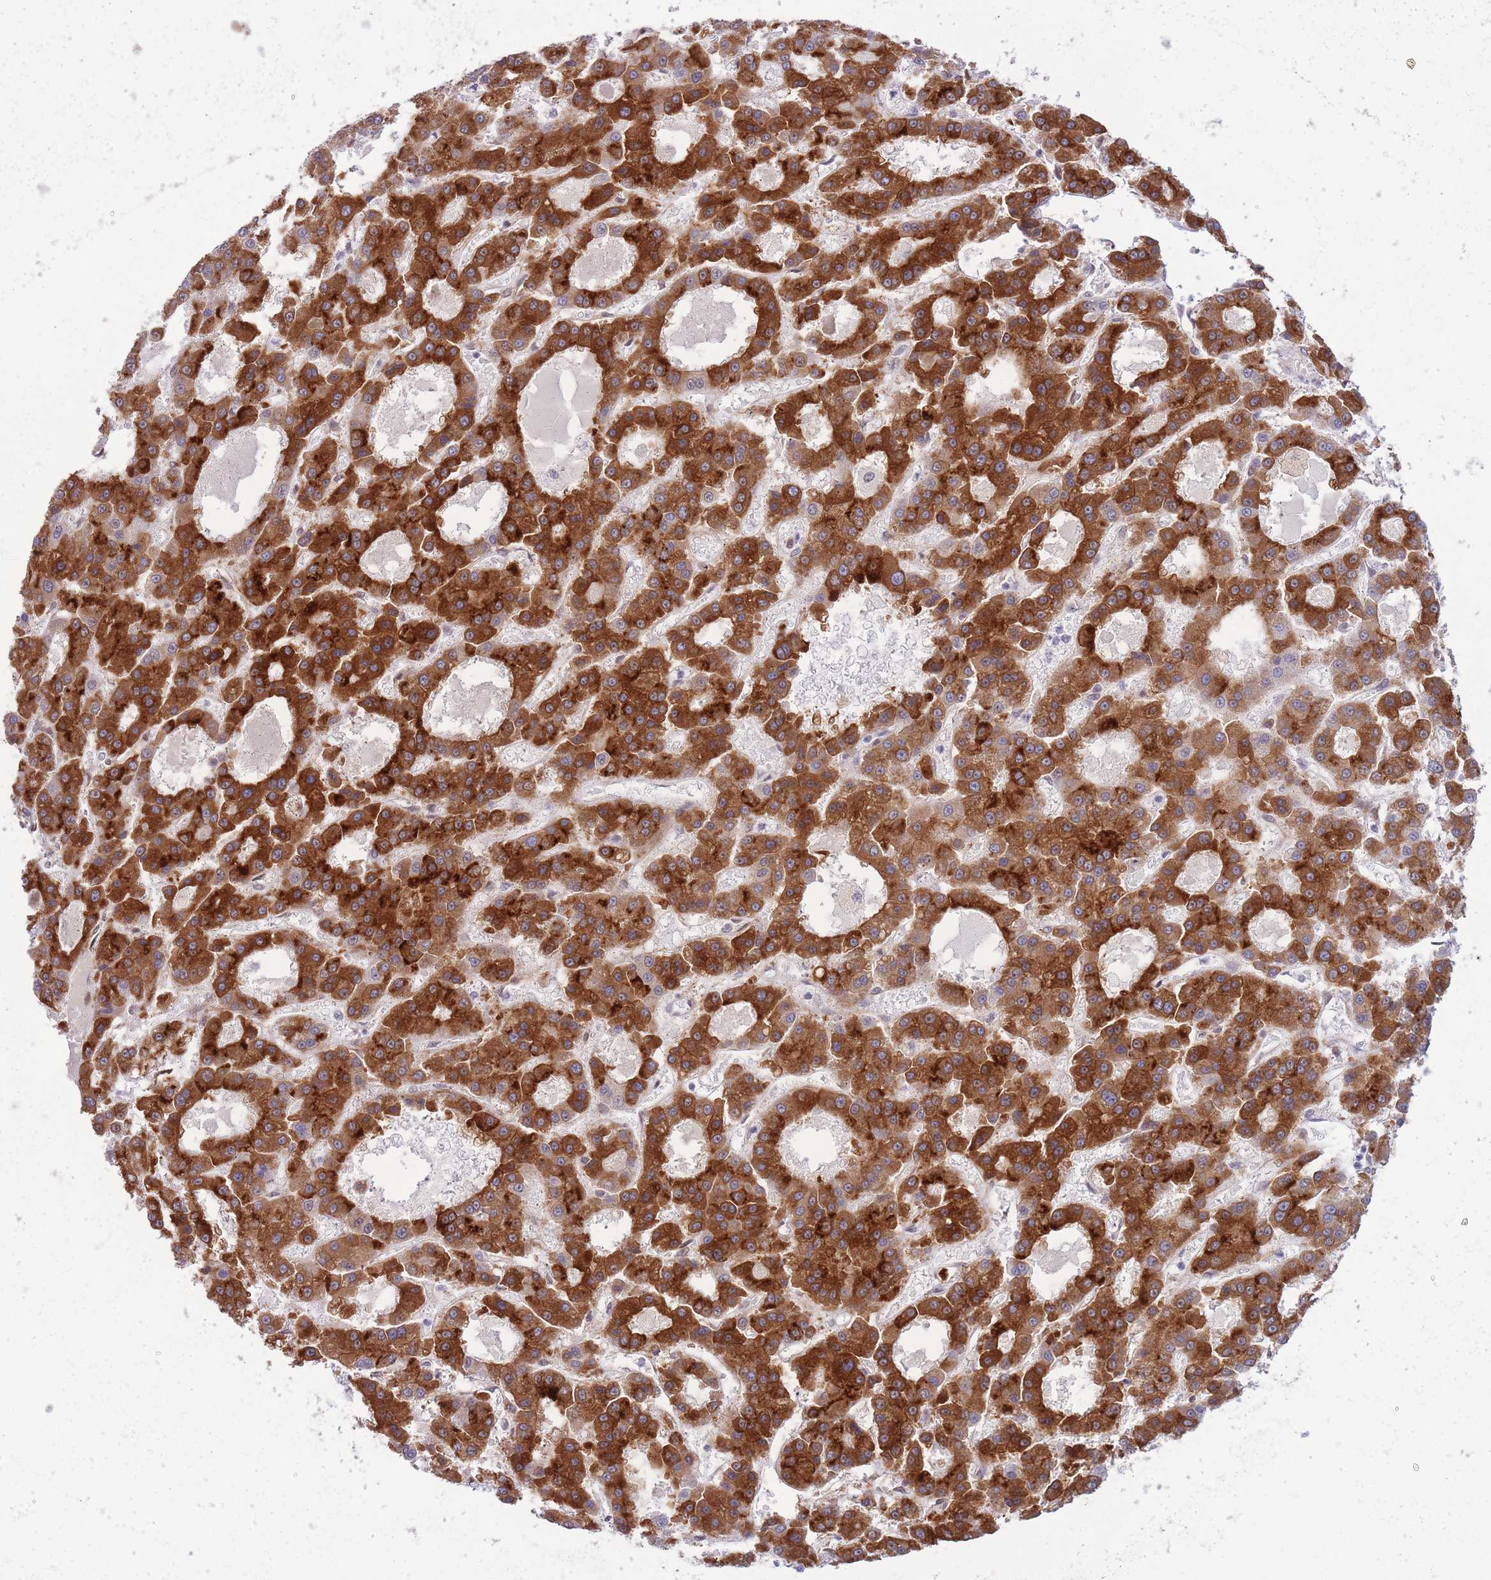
{"staining": {"intensity": "strong", "quantity": ">75%", "location": "cytoplasmic/membranous"}, "tissue": "liver cancer", "cell_type": "Tumor cells", "image_type": "cancer", "snomed": [{"axis": "morphology", "description": "Carcinoma, Hepatocellular, NOS"}, {"axis": "topography", "description": "Liver"}], "caption": "Immunohistochemical staining of human hepatocellular carcinoma (liver) exhibits high levels of strong cytoplasmic/membranous protein staining in approximately >75% of tumor cells.", "gene": "CYP2B6", "patient": {"sex": "male", "age": 70}}